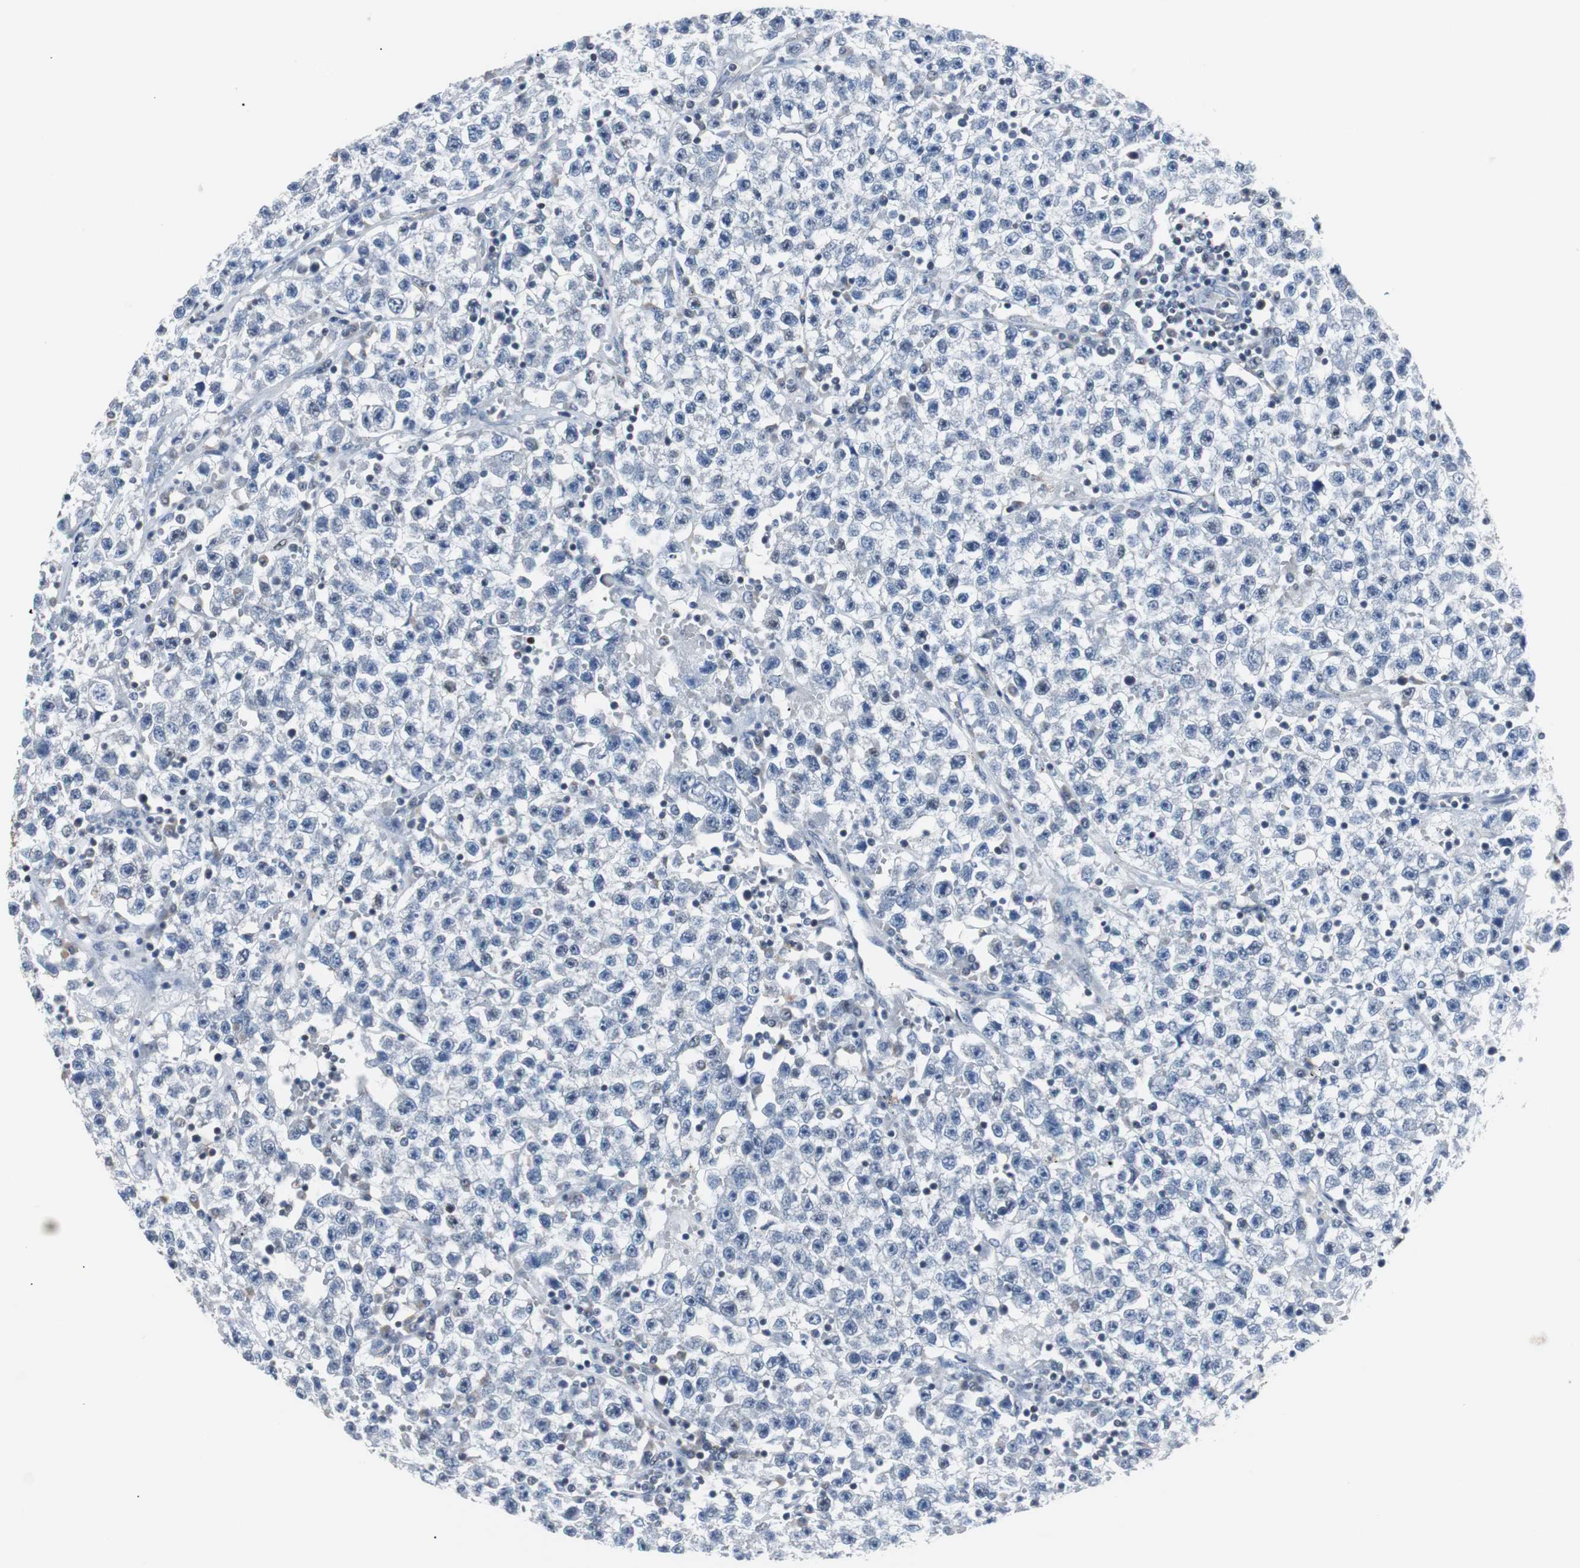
{"staining": {"intensity": "negative", "quantity": "none", "location": "none"}, "tissue": "testis cancer", "cell_type": "Tumor cells", "image_type": "cancer", "snomed": [{"axis": "morphology", "description": "Seminoma, NOS"}, {"axis": "topography", "description": "Testis"}], "caption": "DAB immunohistochemical staining of human testis cancer (seminoma) demonstrates no significant expression in tumor cells.", "gene": "ZHX2", "patient": {"sex": "male", "age": 22}}